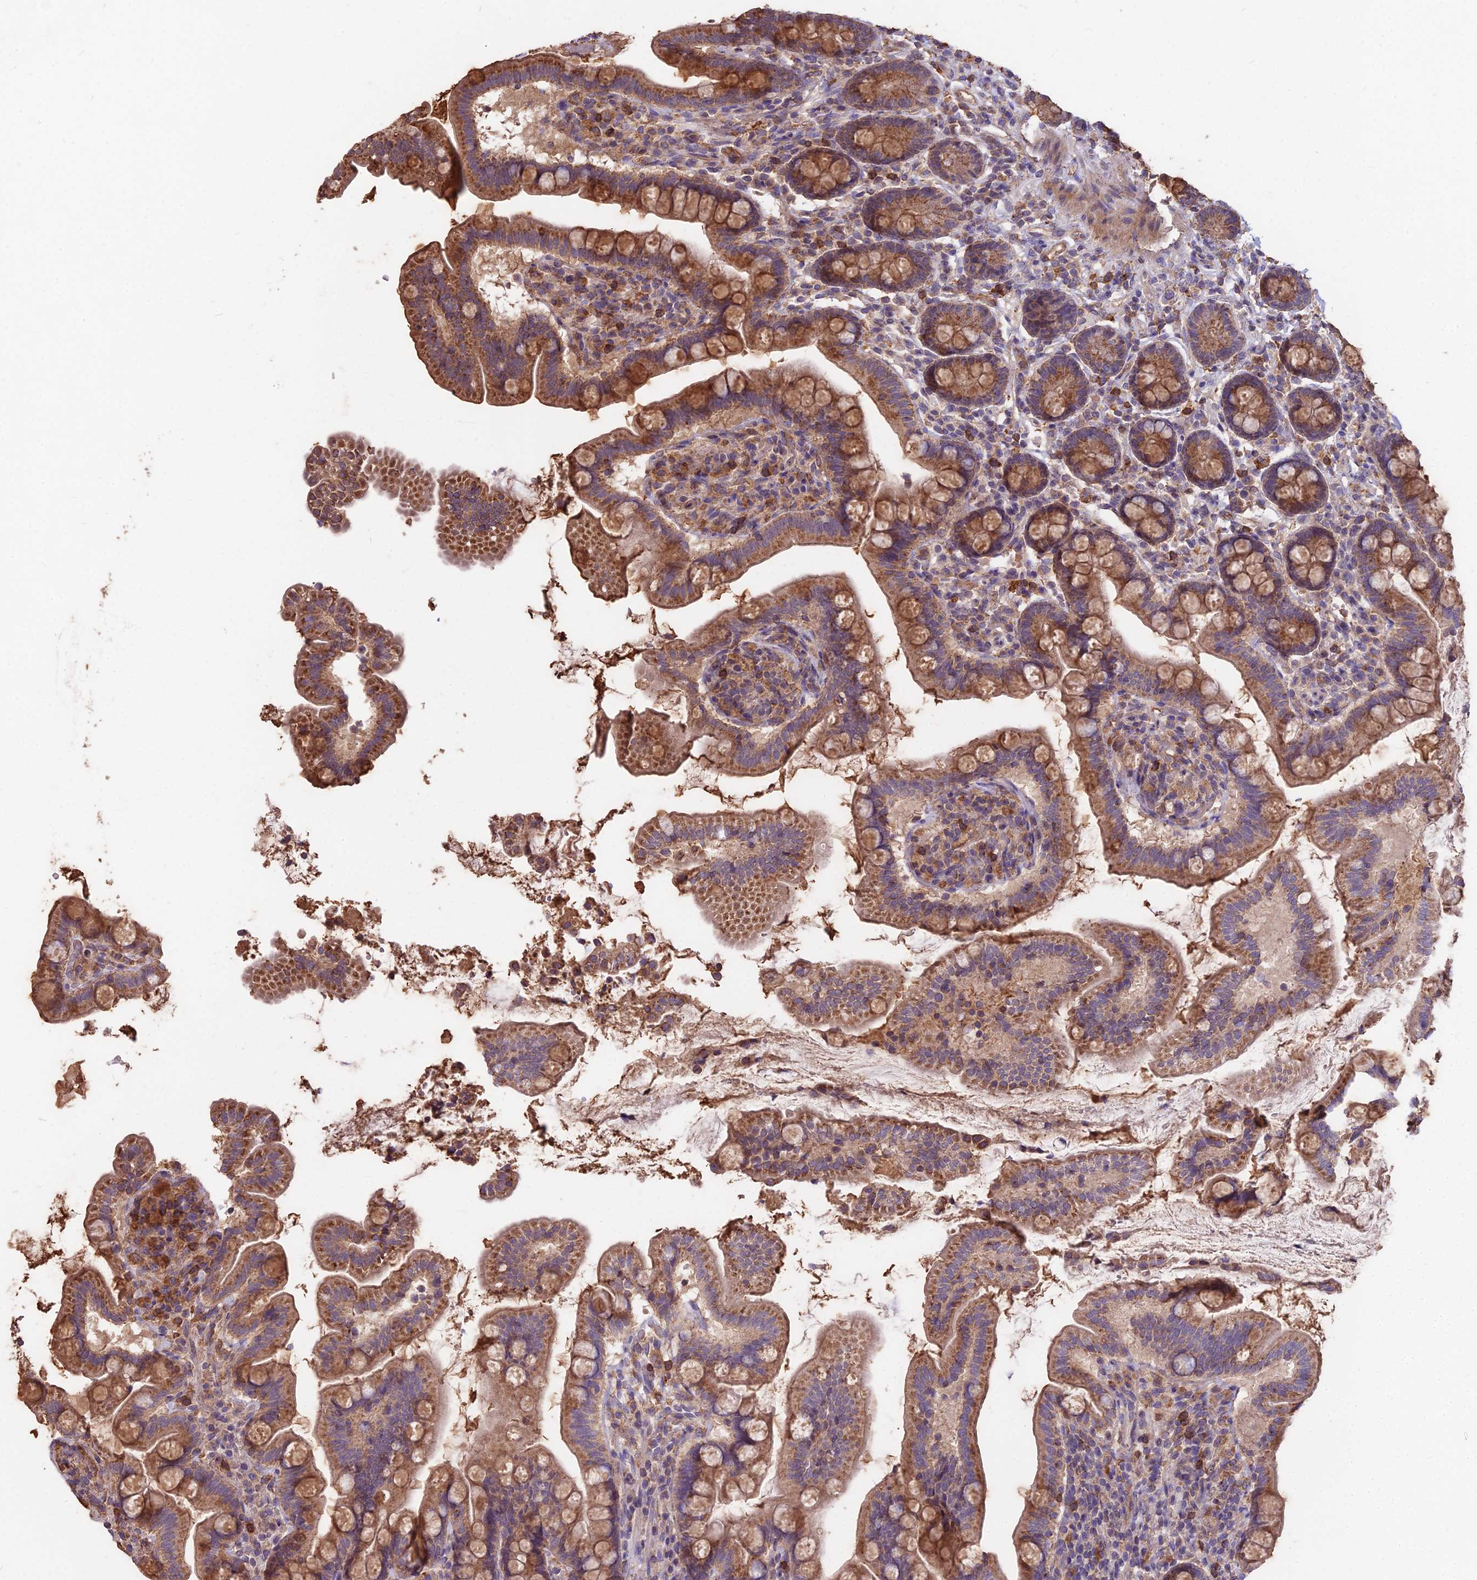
{"staining": {"intensity": "moderate", "quantity": ">75%", "location": "cytoplasmic/membranous"}, "tissue": "small intestine", "cell_type": "Glandular cells", "image_type": "normal", "snomed": [{"axis": "morphology", "description": "Normal tissue, NOS"}, {"axis": "topography", "description": "Small intestine"}], "caption": "The histopathology image reveals staining of benign small intestine, revealing moderate cytoplasmic/membranous protein staining (brown color) within glandular cells.", "gene": "CEMIP2", "patient": {"sex": "female", "age": 64}}